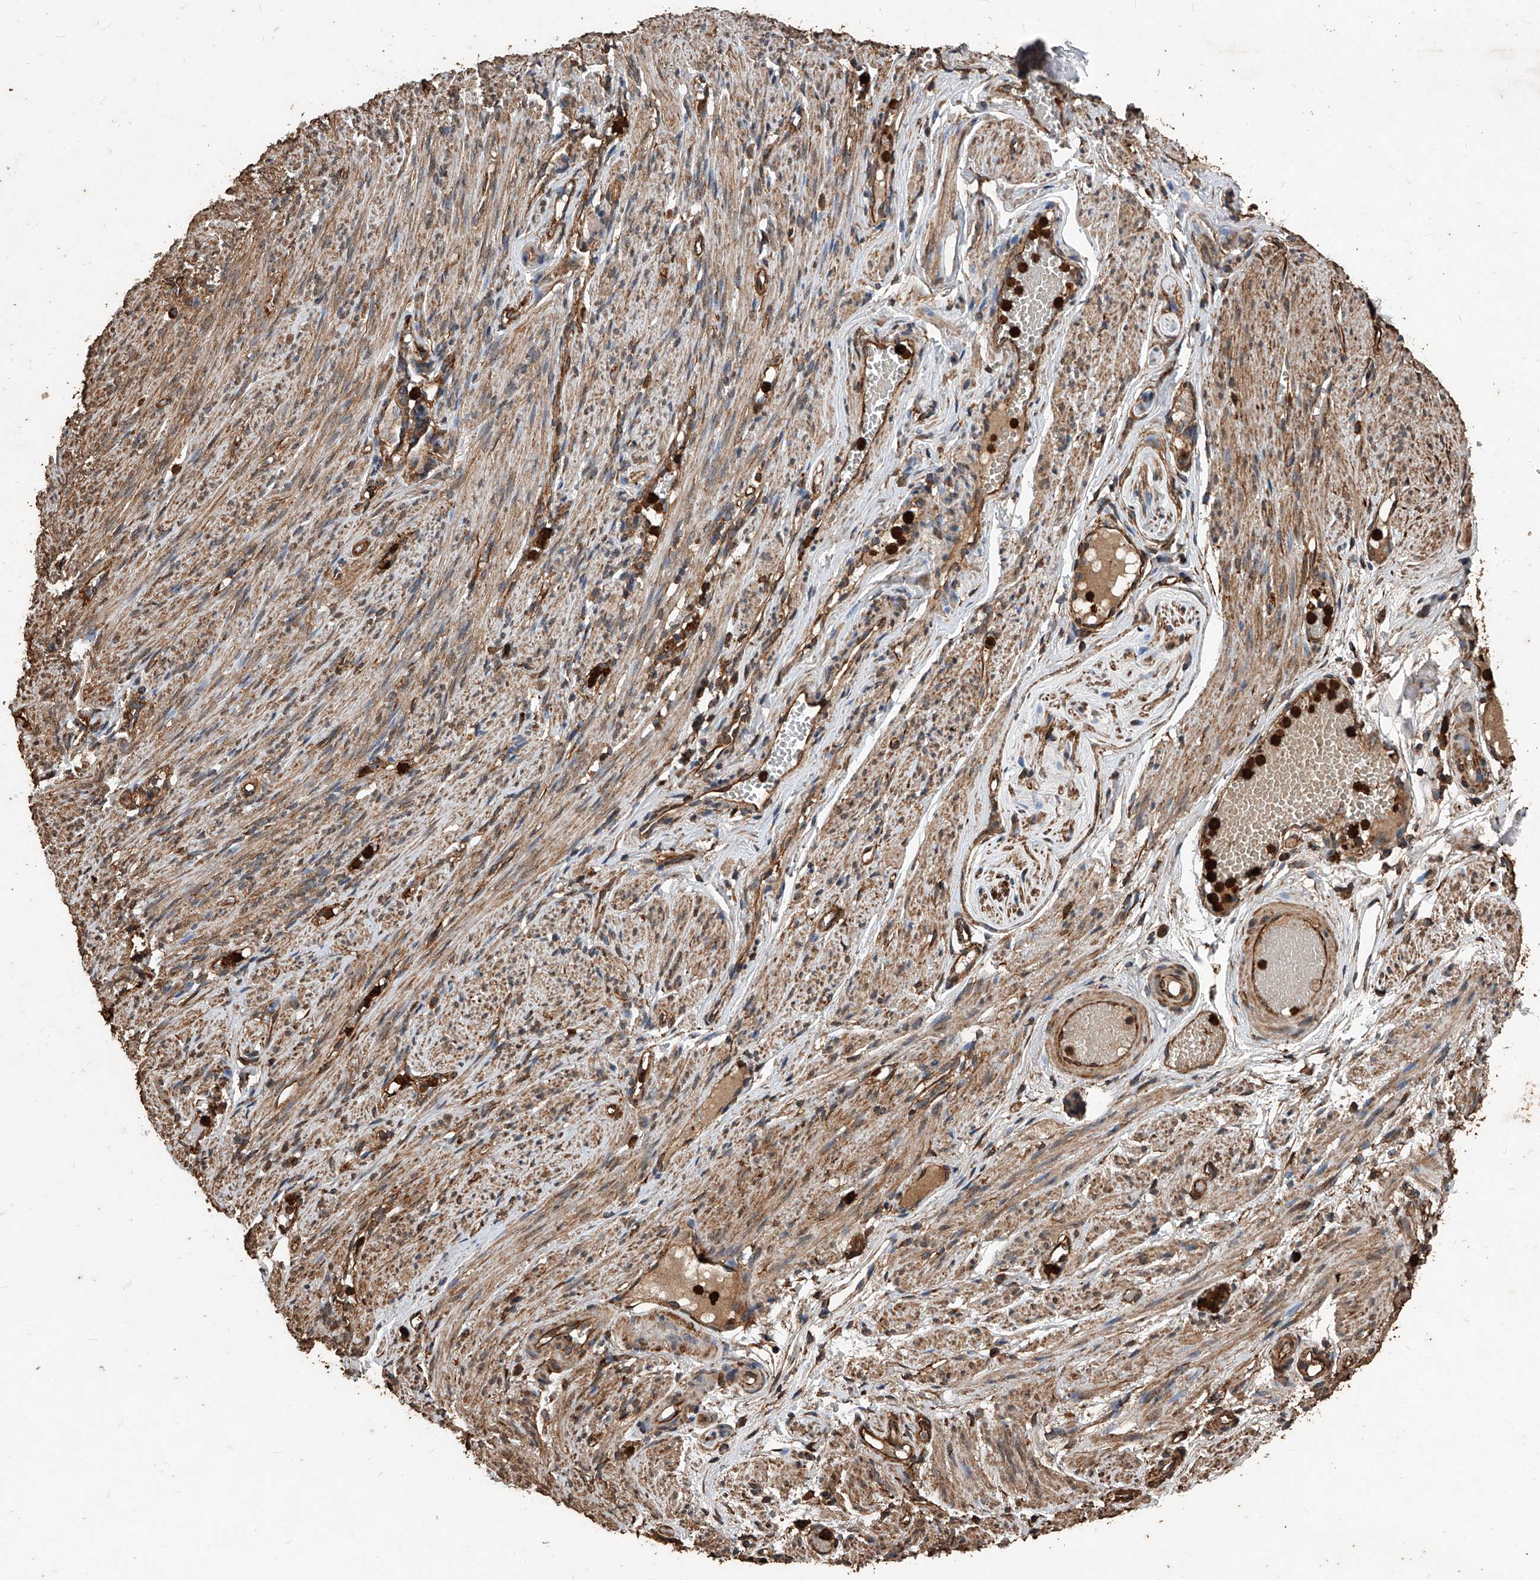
{"staining": {"intensity": "moderate", "quantity": ">75%", "location": "cytoplasmic/membranous"}, "tissue": "adipose tissue", "cell_type": "Adipocytes", "image_type": "normal", "snomed": [{"axis": "morphology", "description": "Normal tissue, NOS"}, {"axis": "topography", "description": "Smooth muscle"}, {"axis": "topography", "description": "Peripheral nerve tissue"}], "caption": "Immunohistochemical staining of unremarkable adipose tissue exhibits moderate cytoplasmic/membranous protein positivity in about >75% of adipocytes.", "gene": "UCP2", "patient": {"sex": "female", "age": 39}}